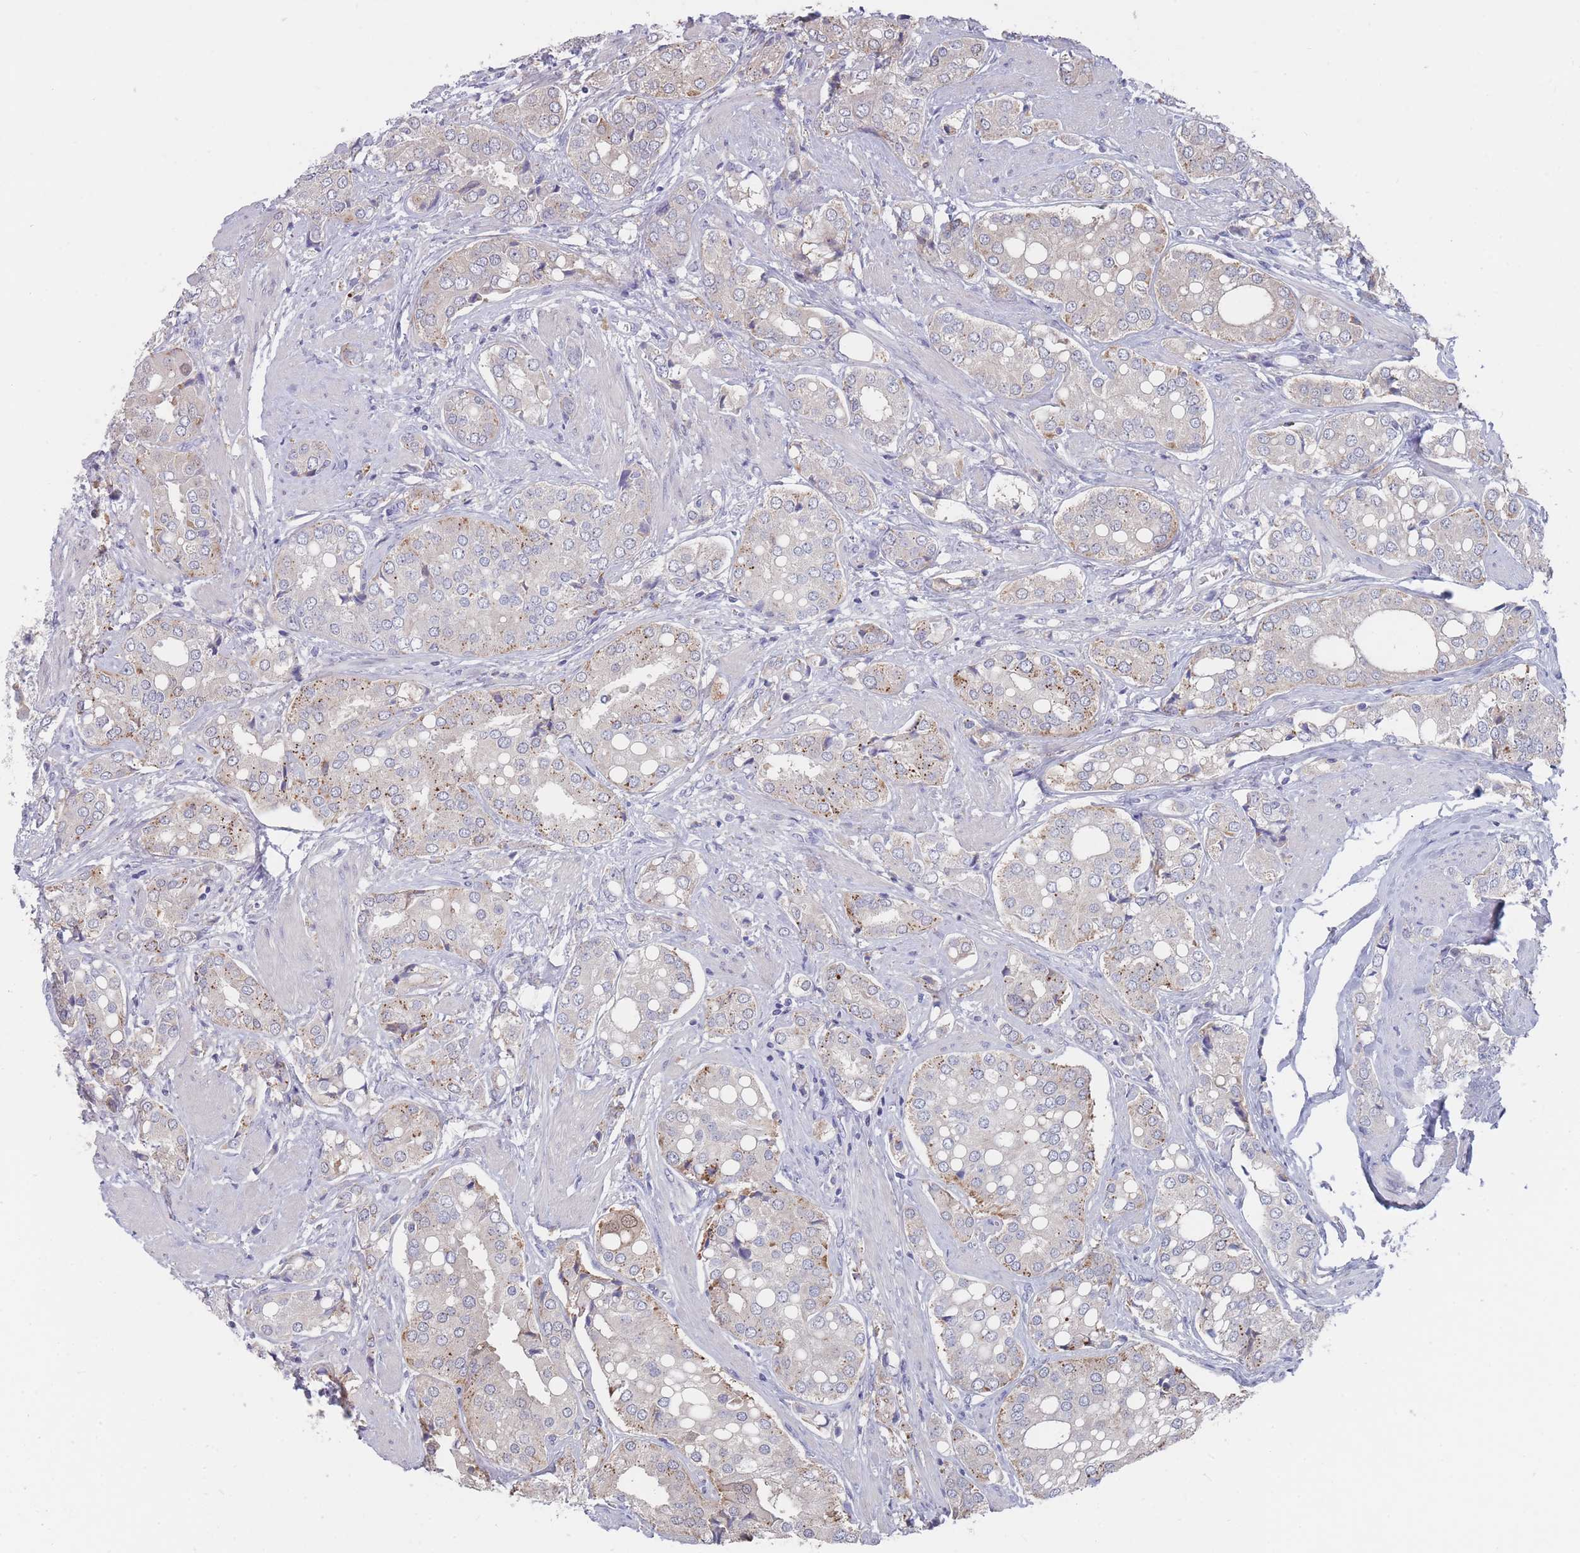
{"staining": {"intensity": "moderate", "quantity": "<25%", "location": "cytoplasmic/membranous"}, "tissue": "prostate cancer", "cell_type": "Tumor cells", "image_type": "cancer", "snomed": [{"axis": "morphology", "description": "Adenocarcinoma, High grade"}, {"axis": "topography", "description": "Prostate"}], "caption": "Tumor cells exhibit moderate cytoplasmic/membranous staining in about <25% of cells in adenocarcinoma (high-grade) (prostate). Nuclei are stained in blue.", "gene": "CYP51A1", "patient": {"sex": "male", "age": 71}}